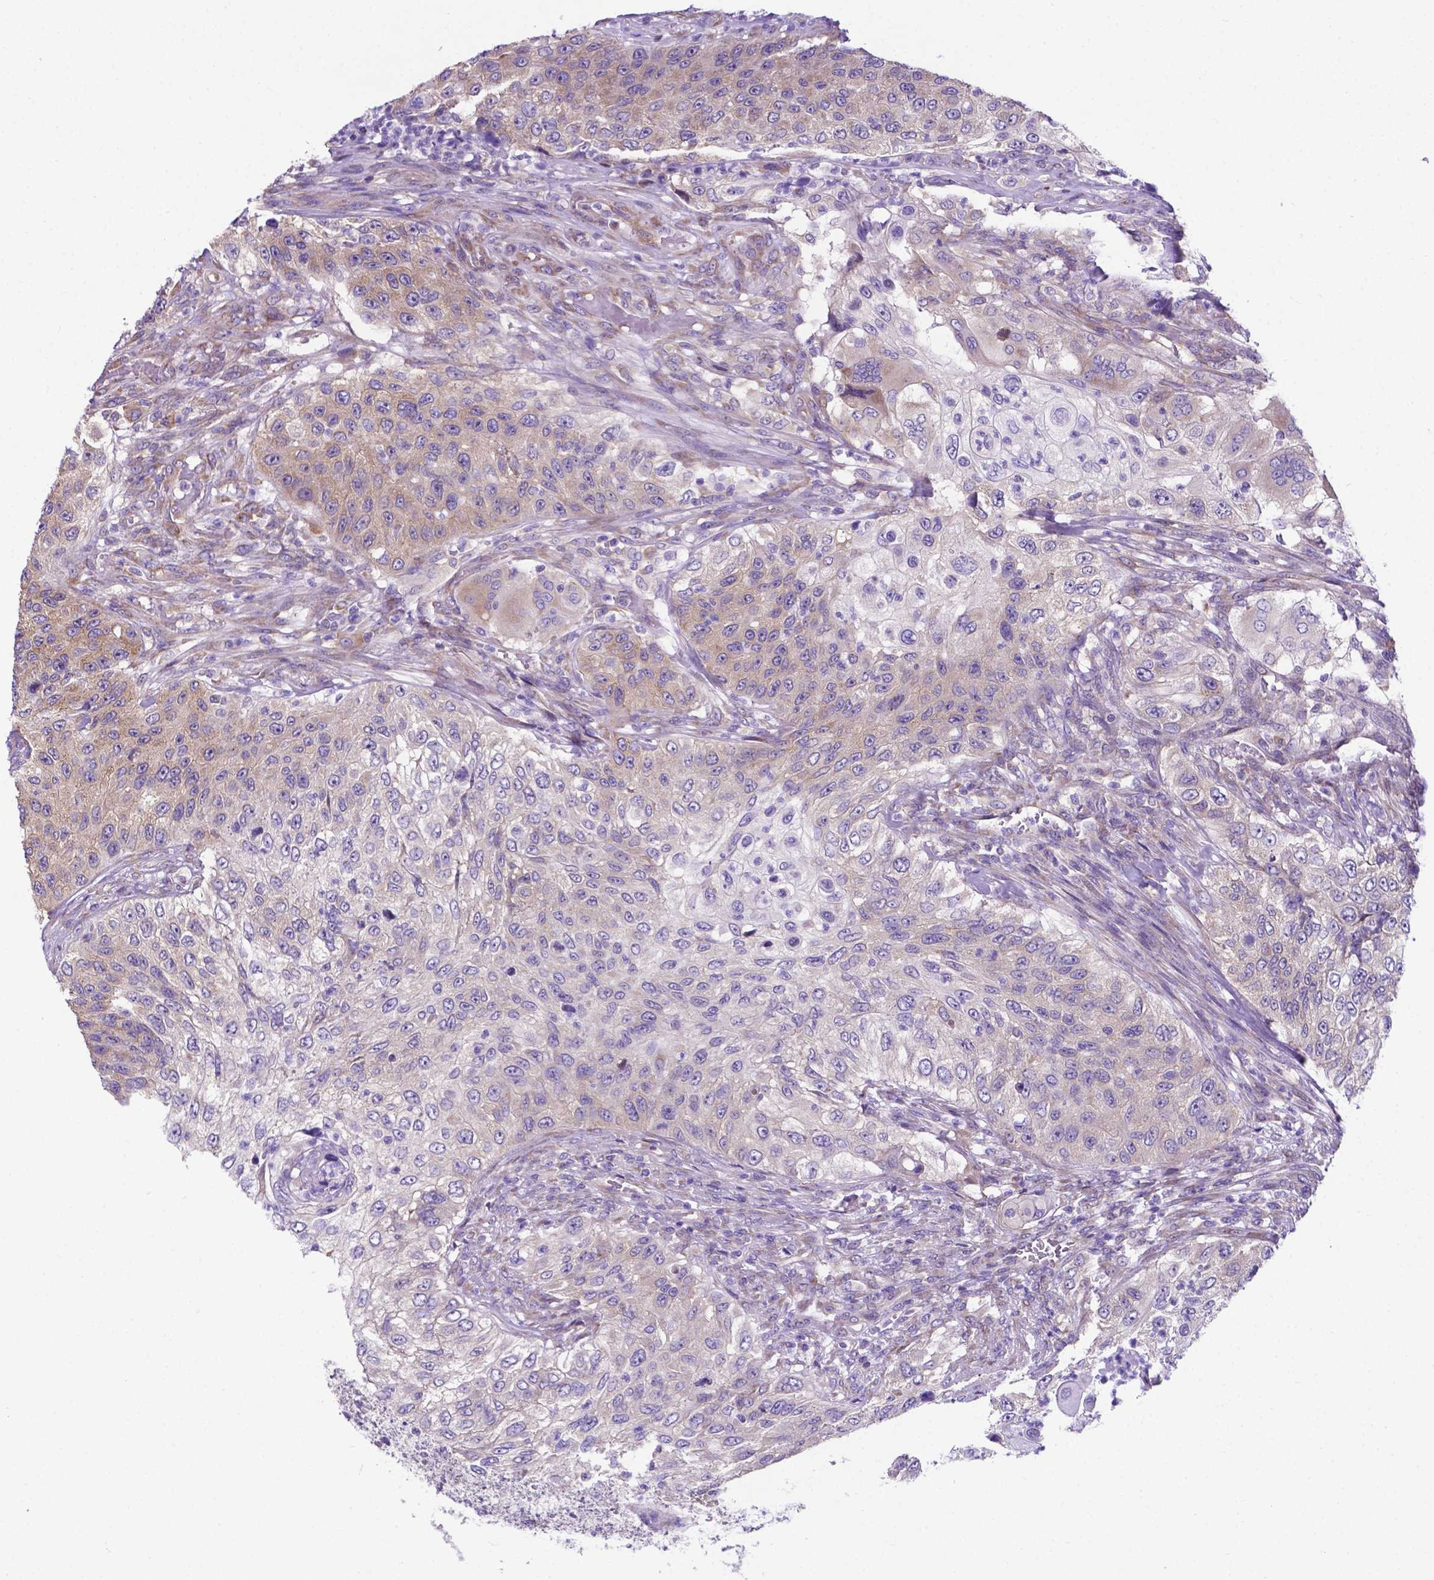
{"staining": {"intensity": "moderate", "quantity": "25%-75%", "location": "cytoplasmic/membranous"}, "tissue": "urothelial cancer", "cell_type": "Tumor cells", "image_type": "cancer", "snomed": [{"axis": "morphology", "description": "Urothelial carcinoma, High grade"}, {"axis": "topography", "description": "Urinary bladder"}], "caption": "A medium amount of moderate cytoplasmic/membranous staining is present in approximately 25%-75% of tumor cells in urothelial cancer tissue.", "gene": "RPL6", "patient": {"sex": "female", "age": 60}}